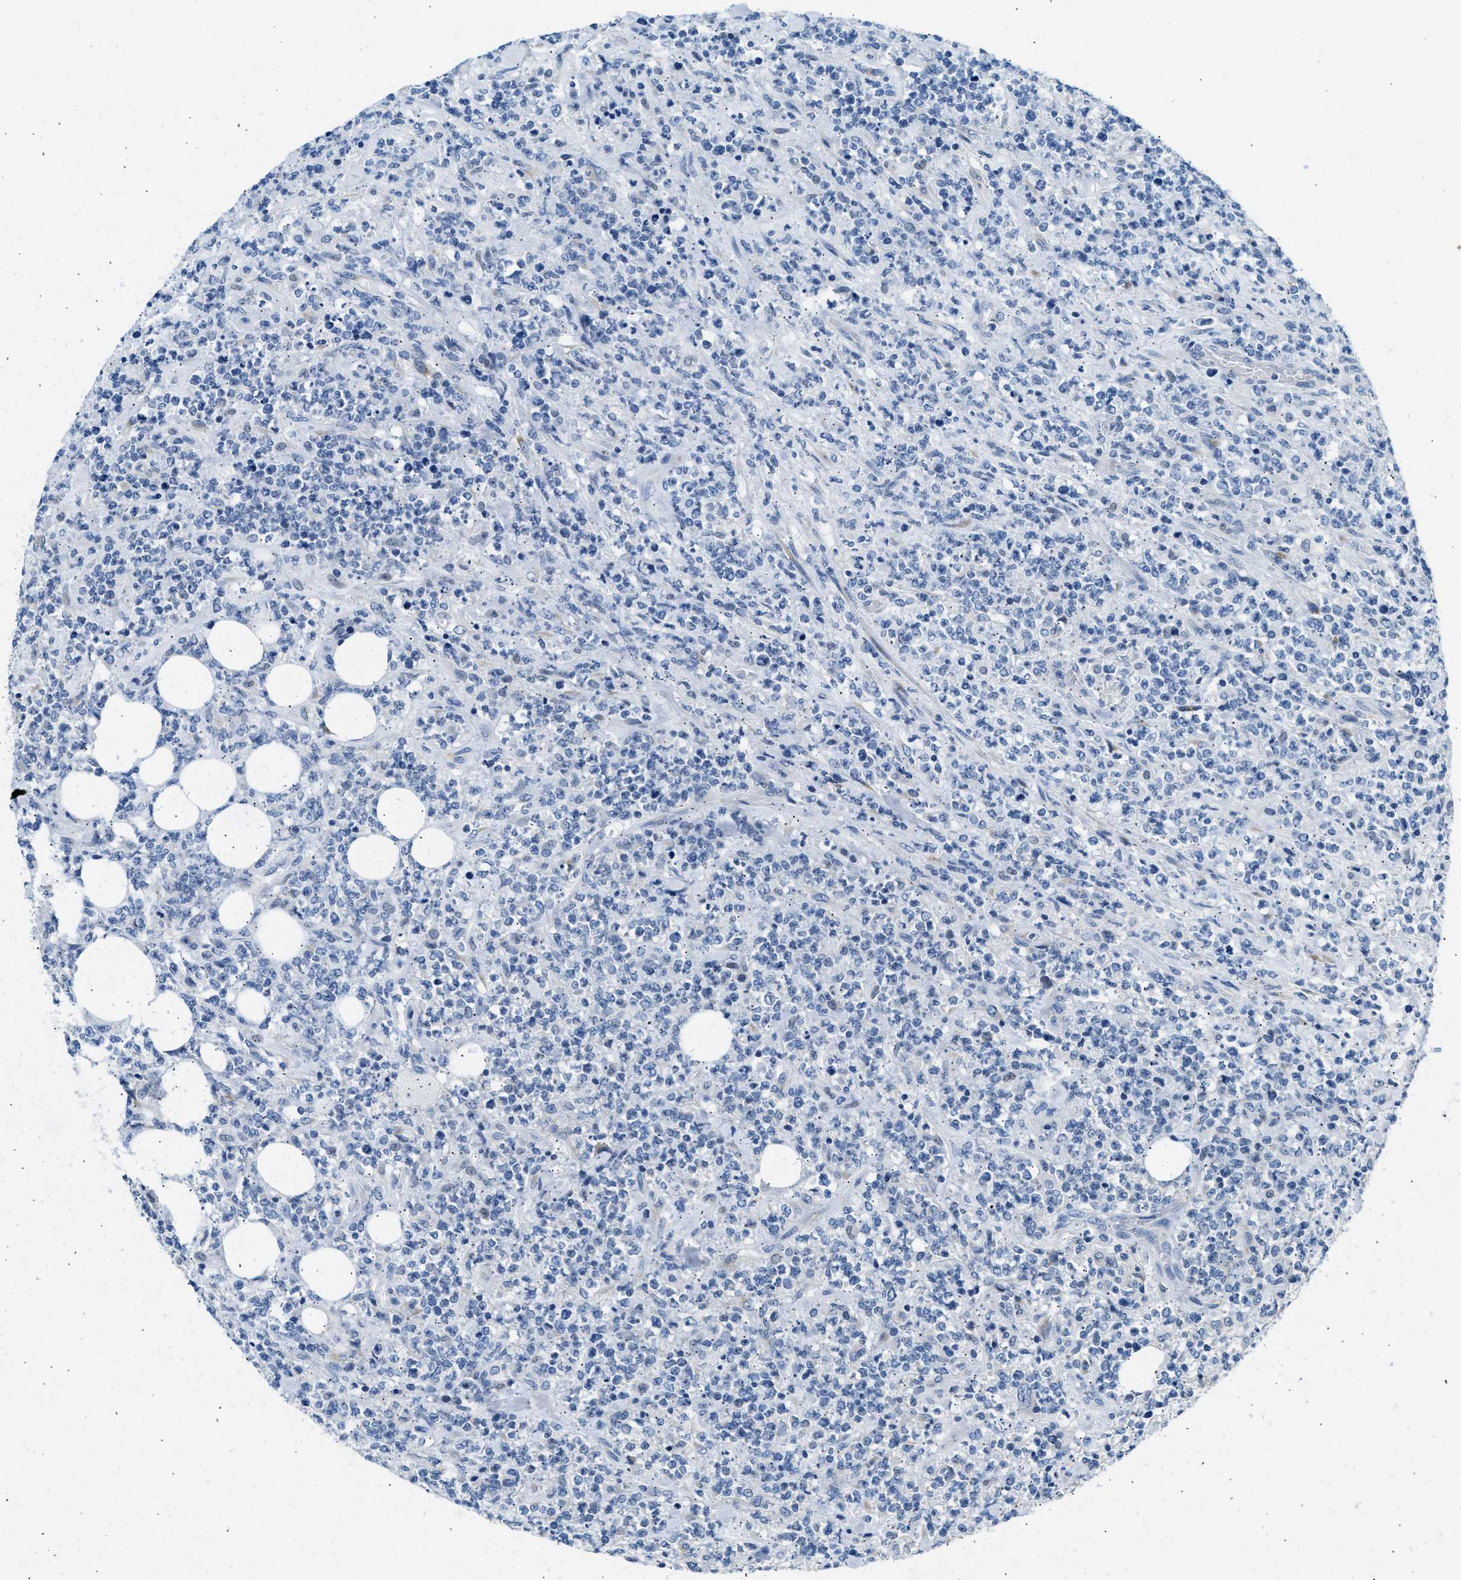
{"staining": {"intensity": "negative", "quantity": "none", "location": "none"}, "tissue": "lymphoma", "cell_type": "Tumor cells", "image_type": "cancer", "snomed": [{"axis": "morphology", "description": "Malignant lymphoma, non-Hodgkin's type, High grade"}, {"axis": "topography", "description": "Soft tissue"}], "caption": "The IHC photomicrograph has no significant staining in tumor cells of lymphoma tissue.", "gene": "CLDN18", "patient": {"sex": "male", "age": 18}}